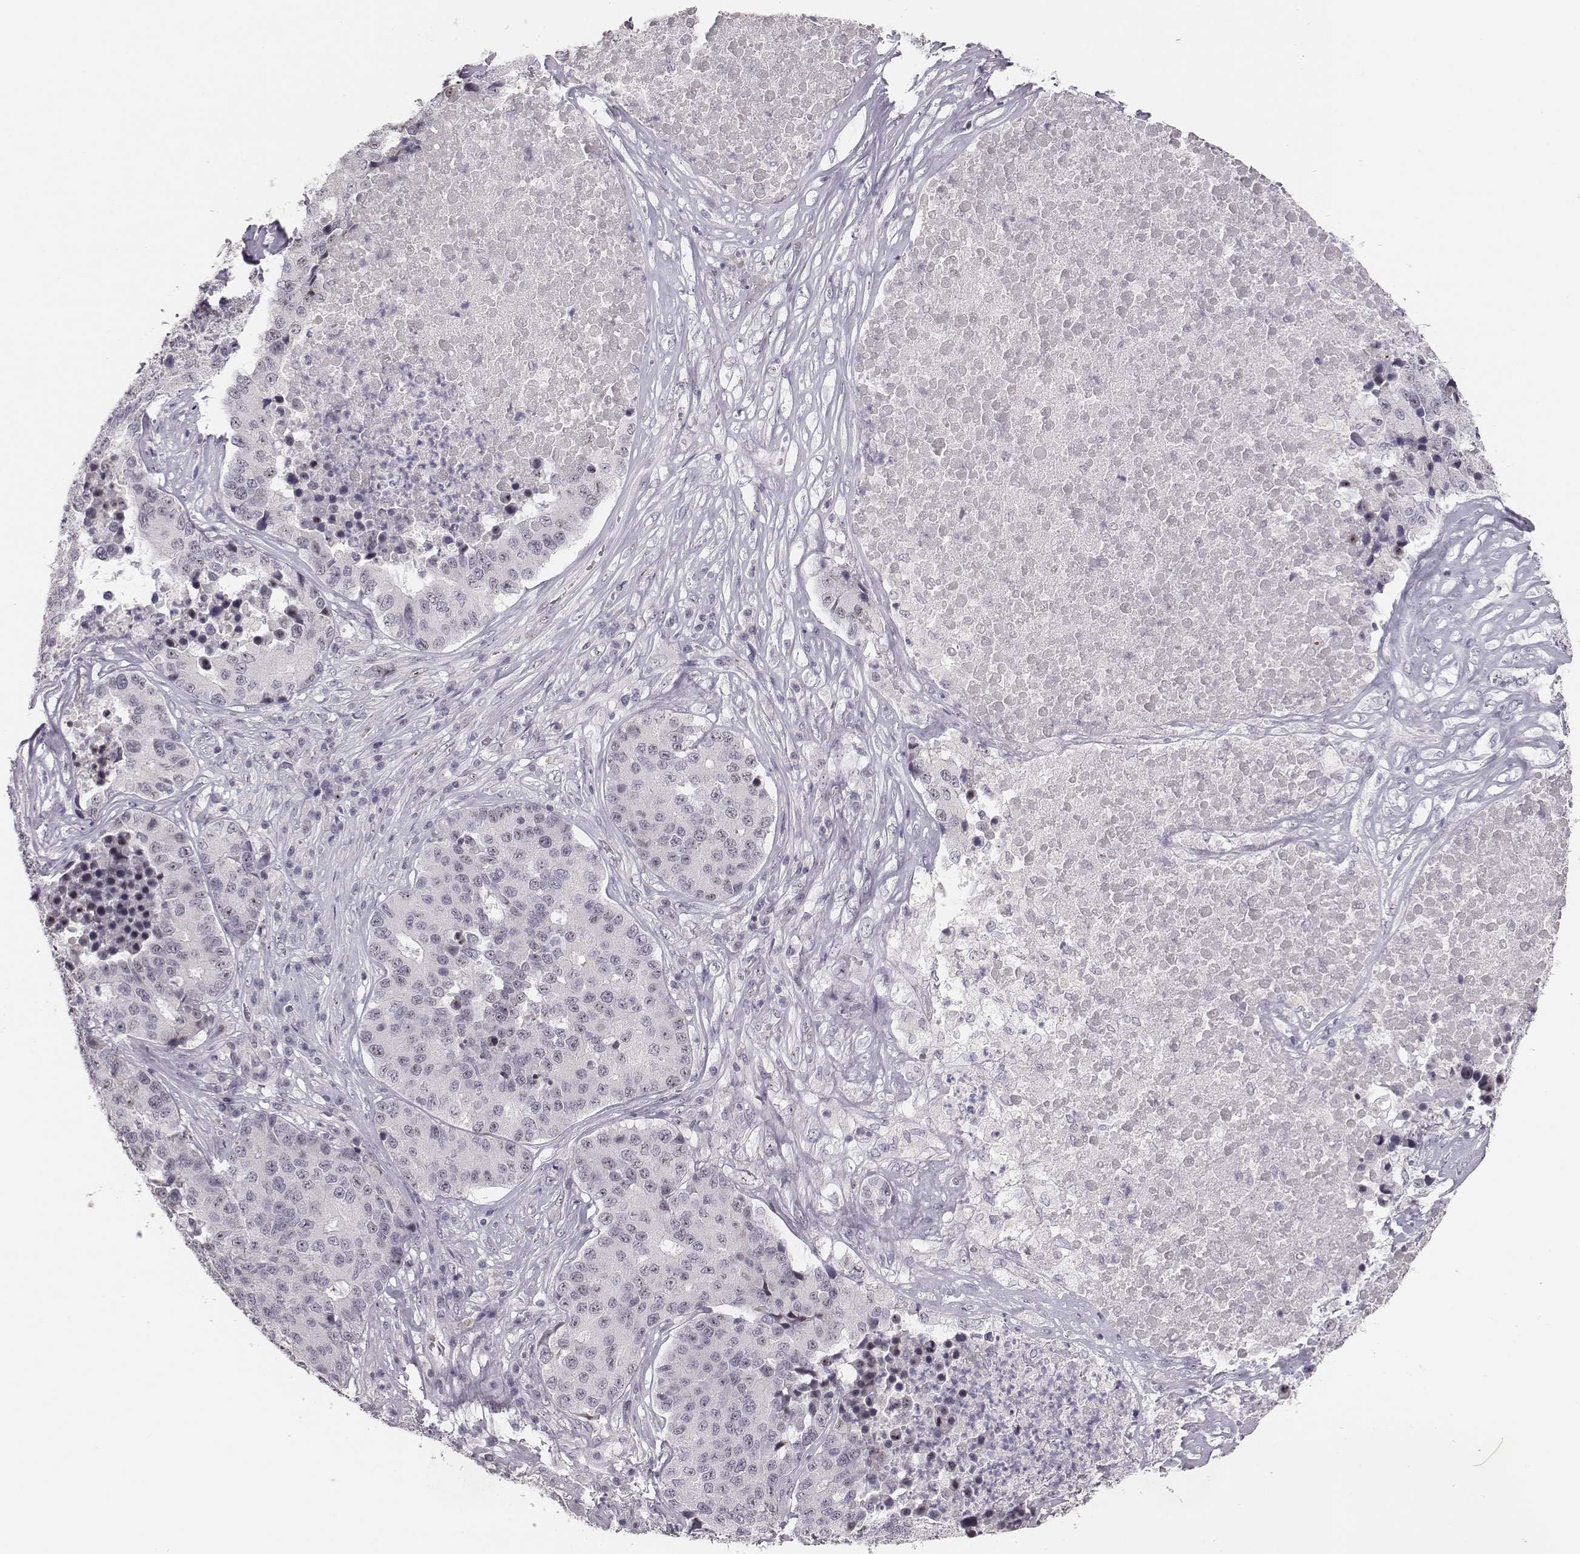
{"staining": {"intensity": "negative", "quantity": "none", "location": "none"}, "tissue": "stomach cancer", "cell_type": "Tumor cells", "image_type": "cancer", "snomed": [{"axis": "morphology", "description": "Adenocarcinoma, NOS"}, {"axis": "topography", "description": "Stomach"}], "caption": "Immunohistochemistry (IHC) photomicrograph of stomach cancer stained for a protein (brown), which displays no staining in tumor cells.", "gene": "NIFK", "patient": {"sex": "male", "age": 71}}